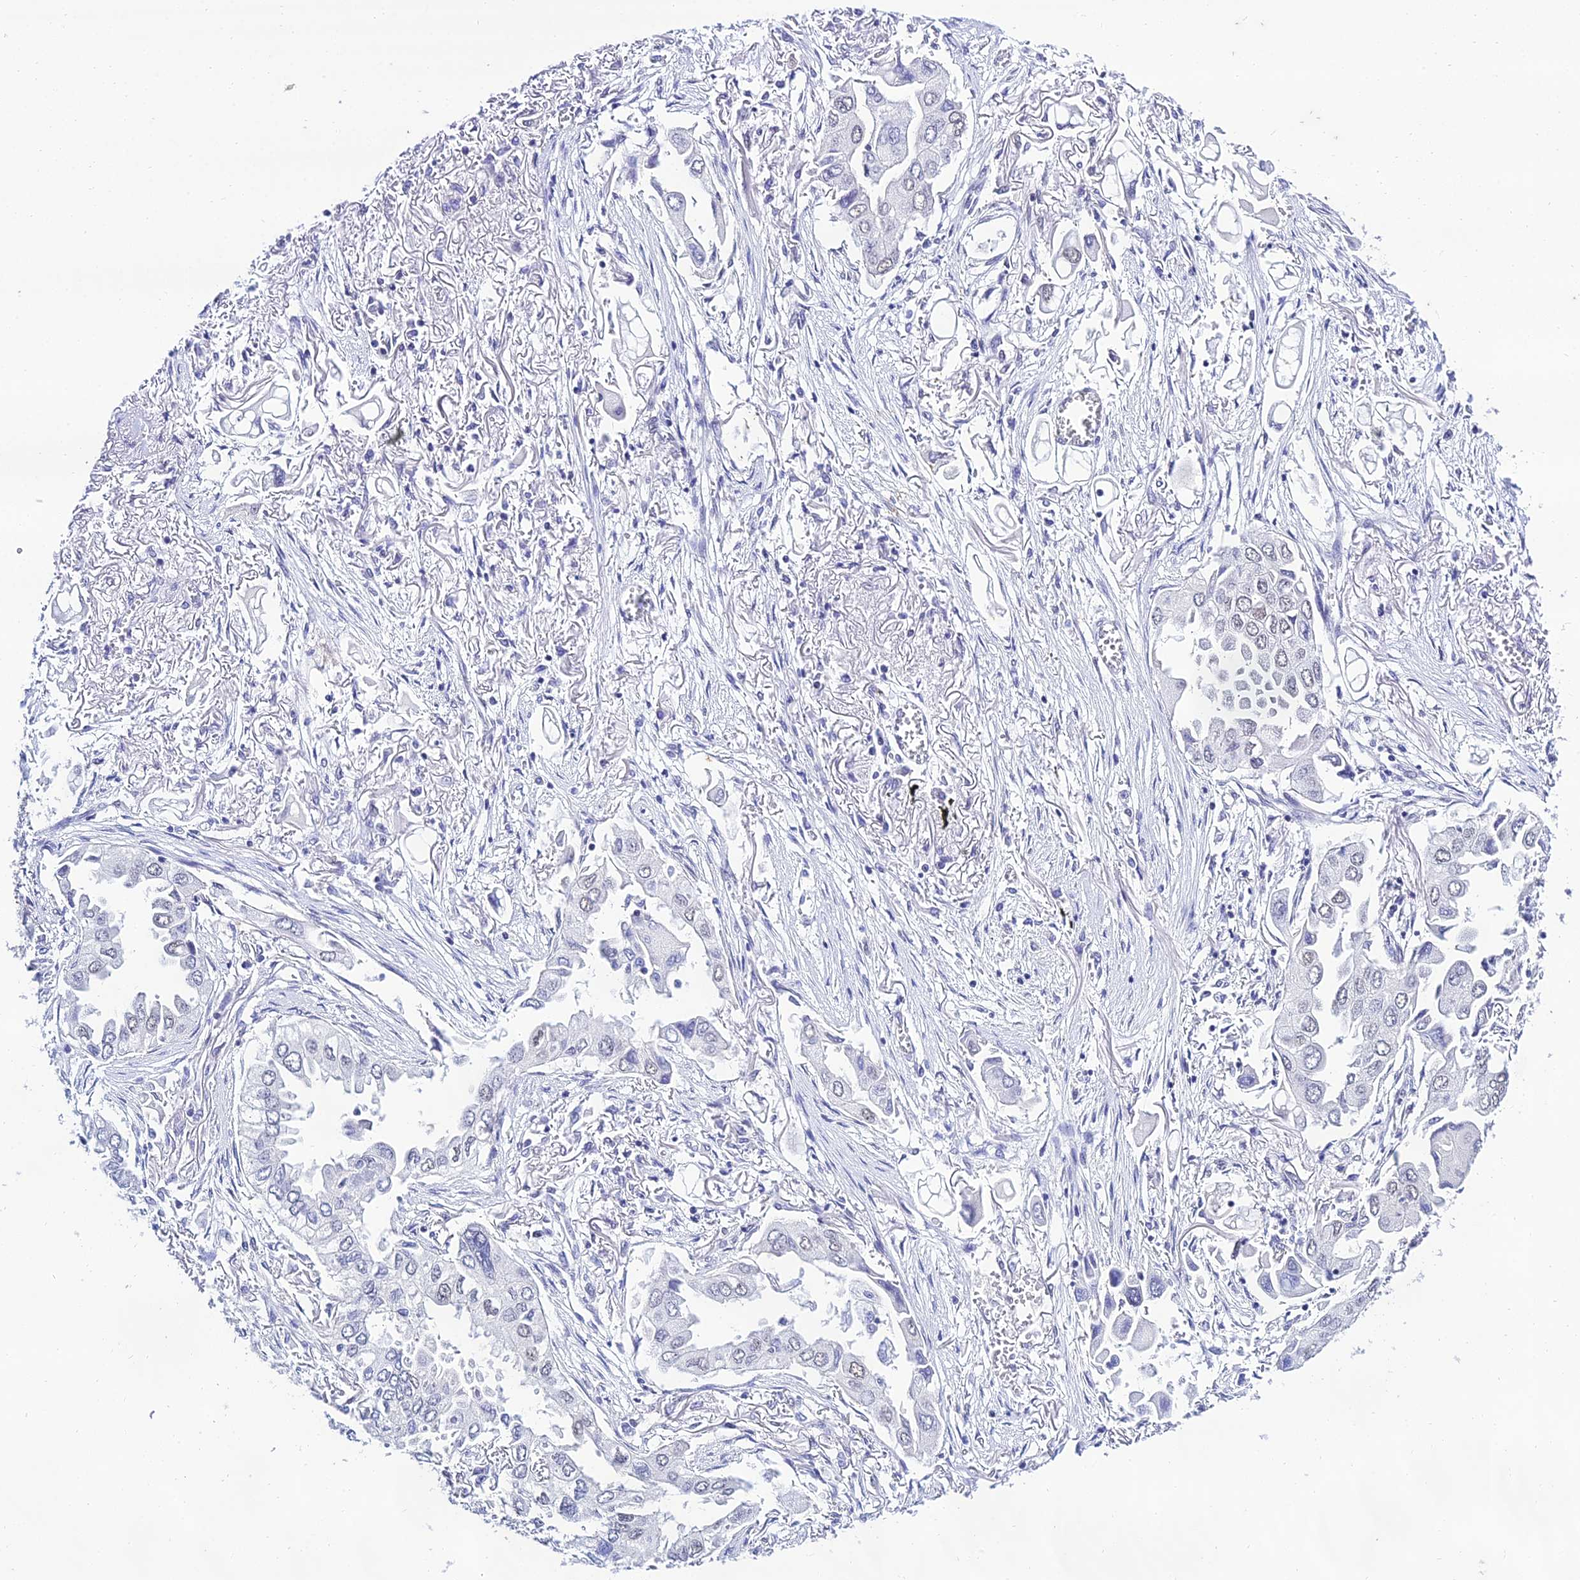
{"staining": {"intensity": "negative", "quantity": "none", "location": "none"}, "tissue": "lung cancer", "cell_type": "Tumor cells", "image_type": "cancer", "snomed": [{"axis": "morphology", "description": "Adenocarcinoma, NOS"}, {"axis": "topography", "description": "Lung"}], "caption": "A histopathology image of human lung cancer is negative for staining in tumor cells.", "gene": "PPP4R2", "patient": {"sex": "female", "age": 76}}